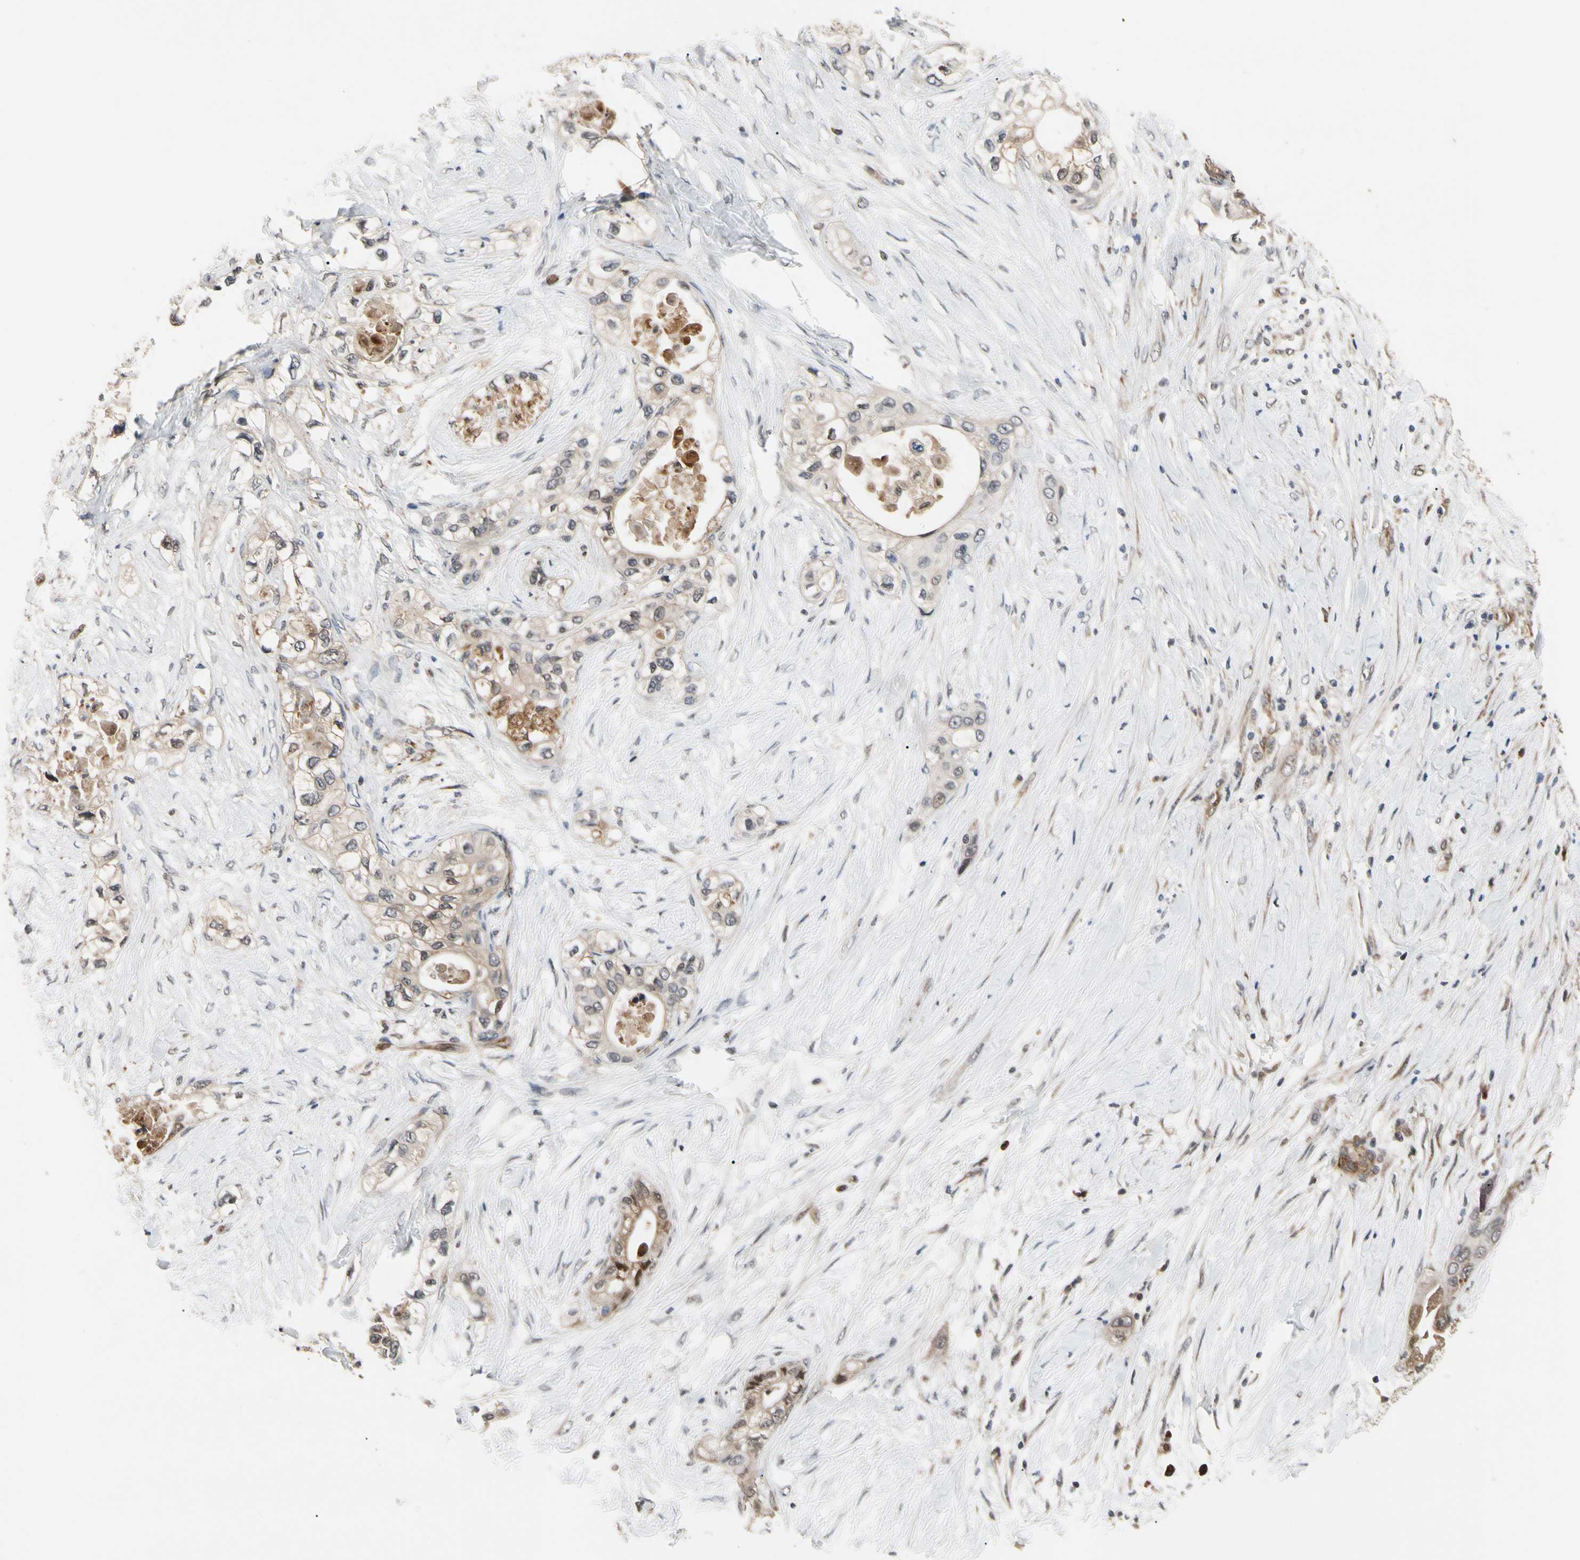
{"staining": {"intensity": "weak", "quantity": "25%-75%", "location": "cytoplasmic/membranous"}, "tissue": "pancreatic cancer", "cell_type": "Tumor cells", "image_type": "cancer", "snomed": [{"axis": "morphology", "description": "Adenocarcinoma, NOS"}, {"axis": "topography", "description": "Pancreas"}], "caption": "Immunohistochemical staining of adenocarcinoma (pancreatic) exhibits low levels of weak cytoplasmic/membranous positivity in approximately 25%-75% of tumor cells.", "gene": "CYTIP", "patient": {"sex": "female", "age": 70}}